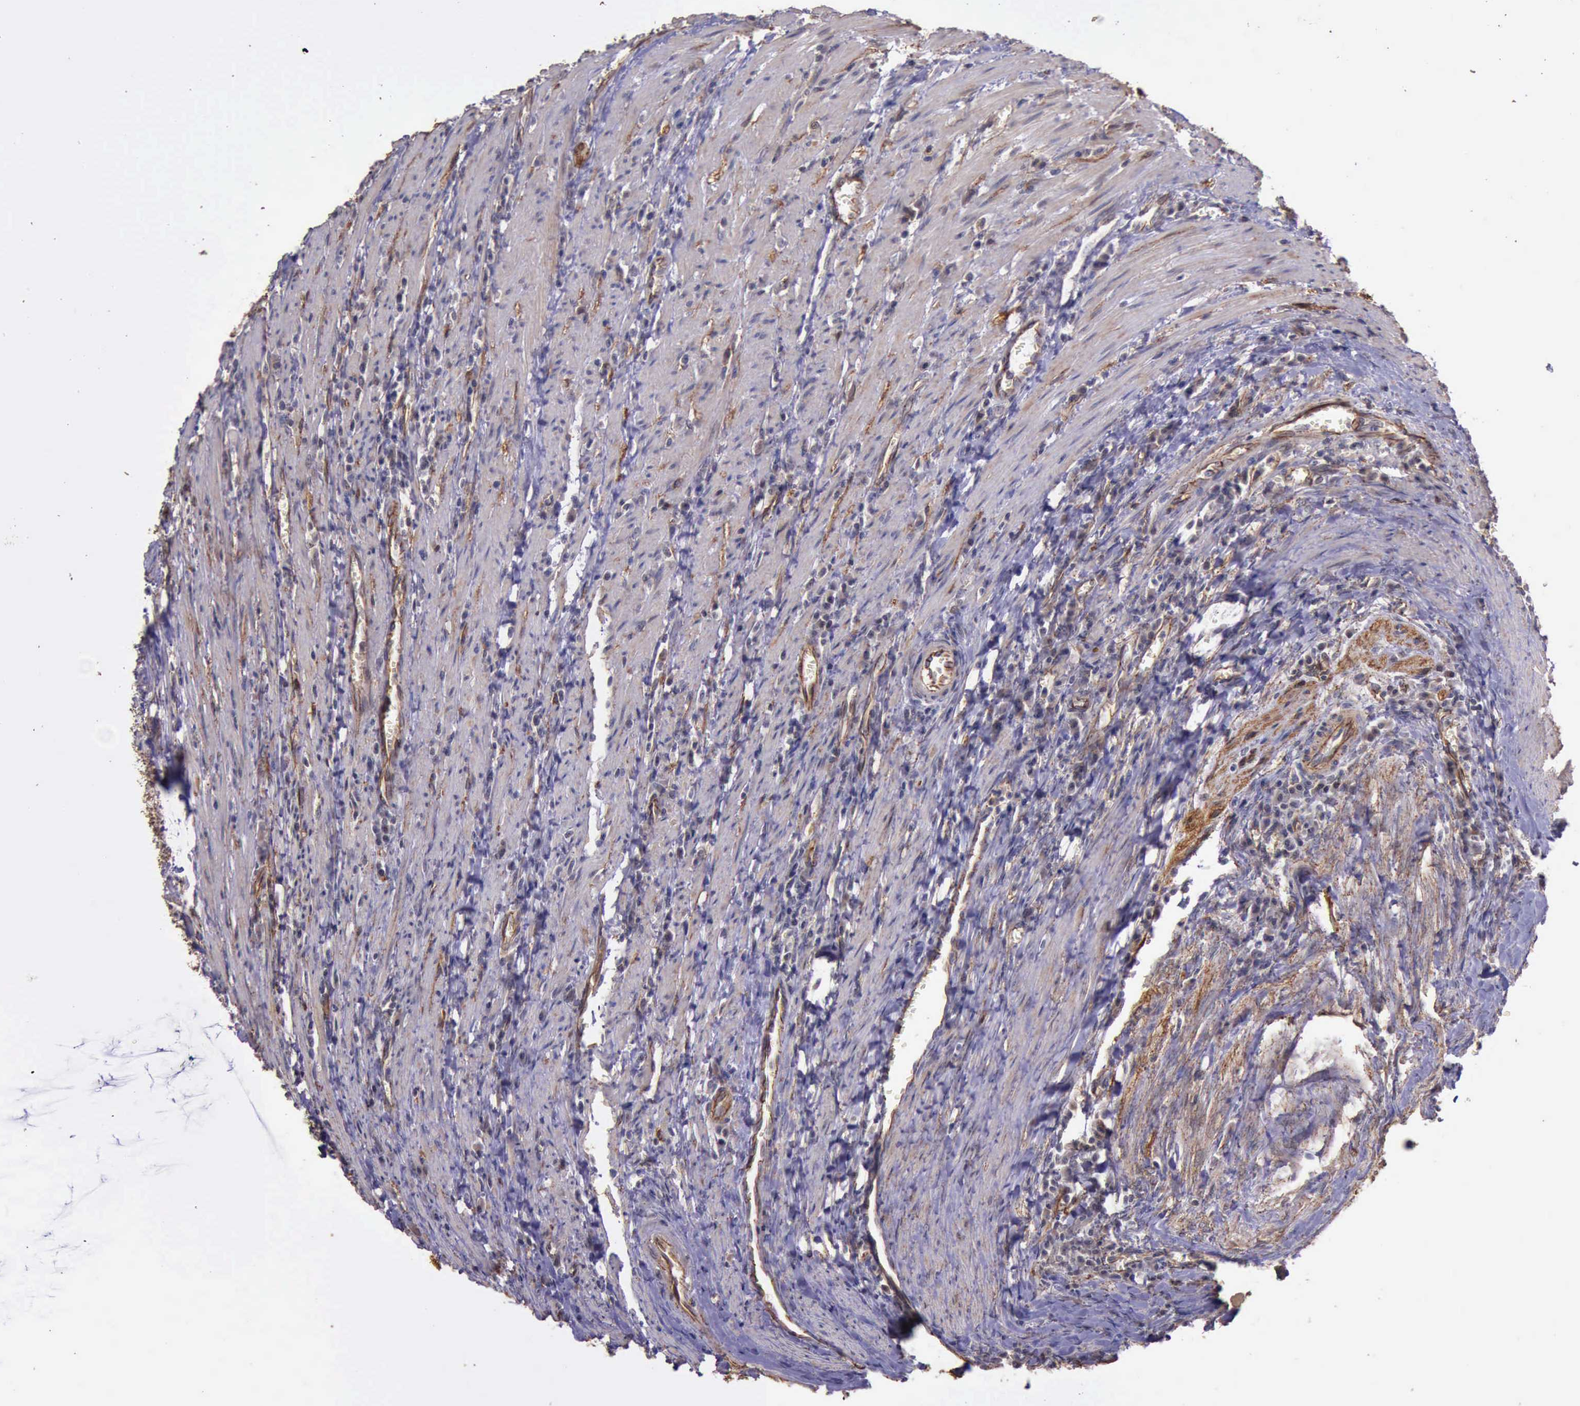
{"staining": {"intensity": "strong", "quantity": ">75%", "location": "cytoplasmic/membranous"}, "tissue": "colorectal cancer", "cell_type": "Tumor cells", "image_type": "cancer", "snomed": [{"axis": "morphology", "description": "Adenocarcinoma, NOS"}, {"axis": "topography", "description": "Colon"}], "caption": "Tumor cells demonstrate high levels of strong cytoplasmic/membranous positivity in approximately >75% of cells in colorectal cancer.", "gene": "CTNNB1", "patient": {"sex": "male", "age": 72}}